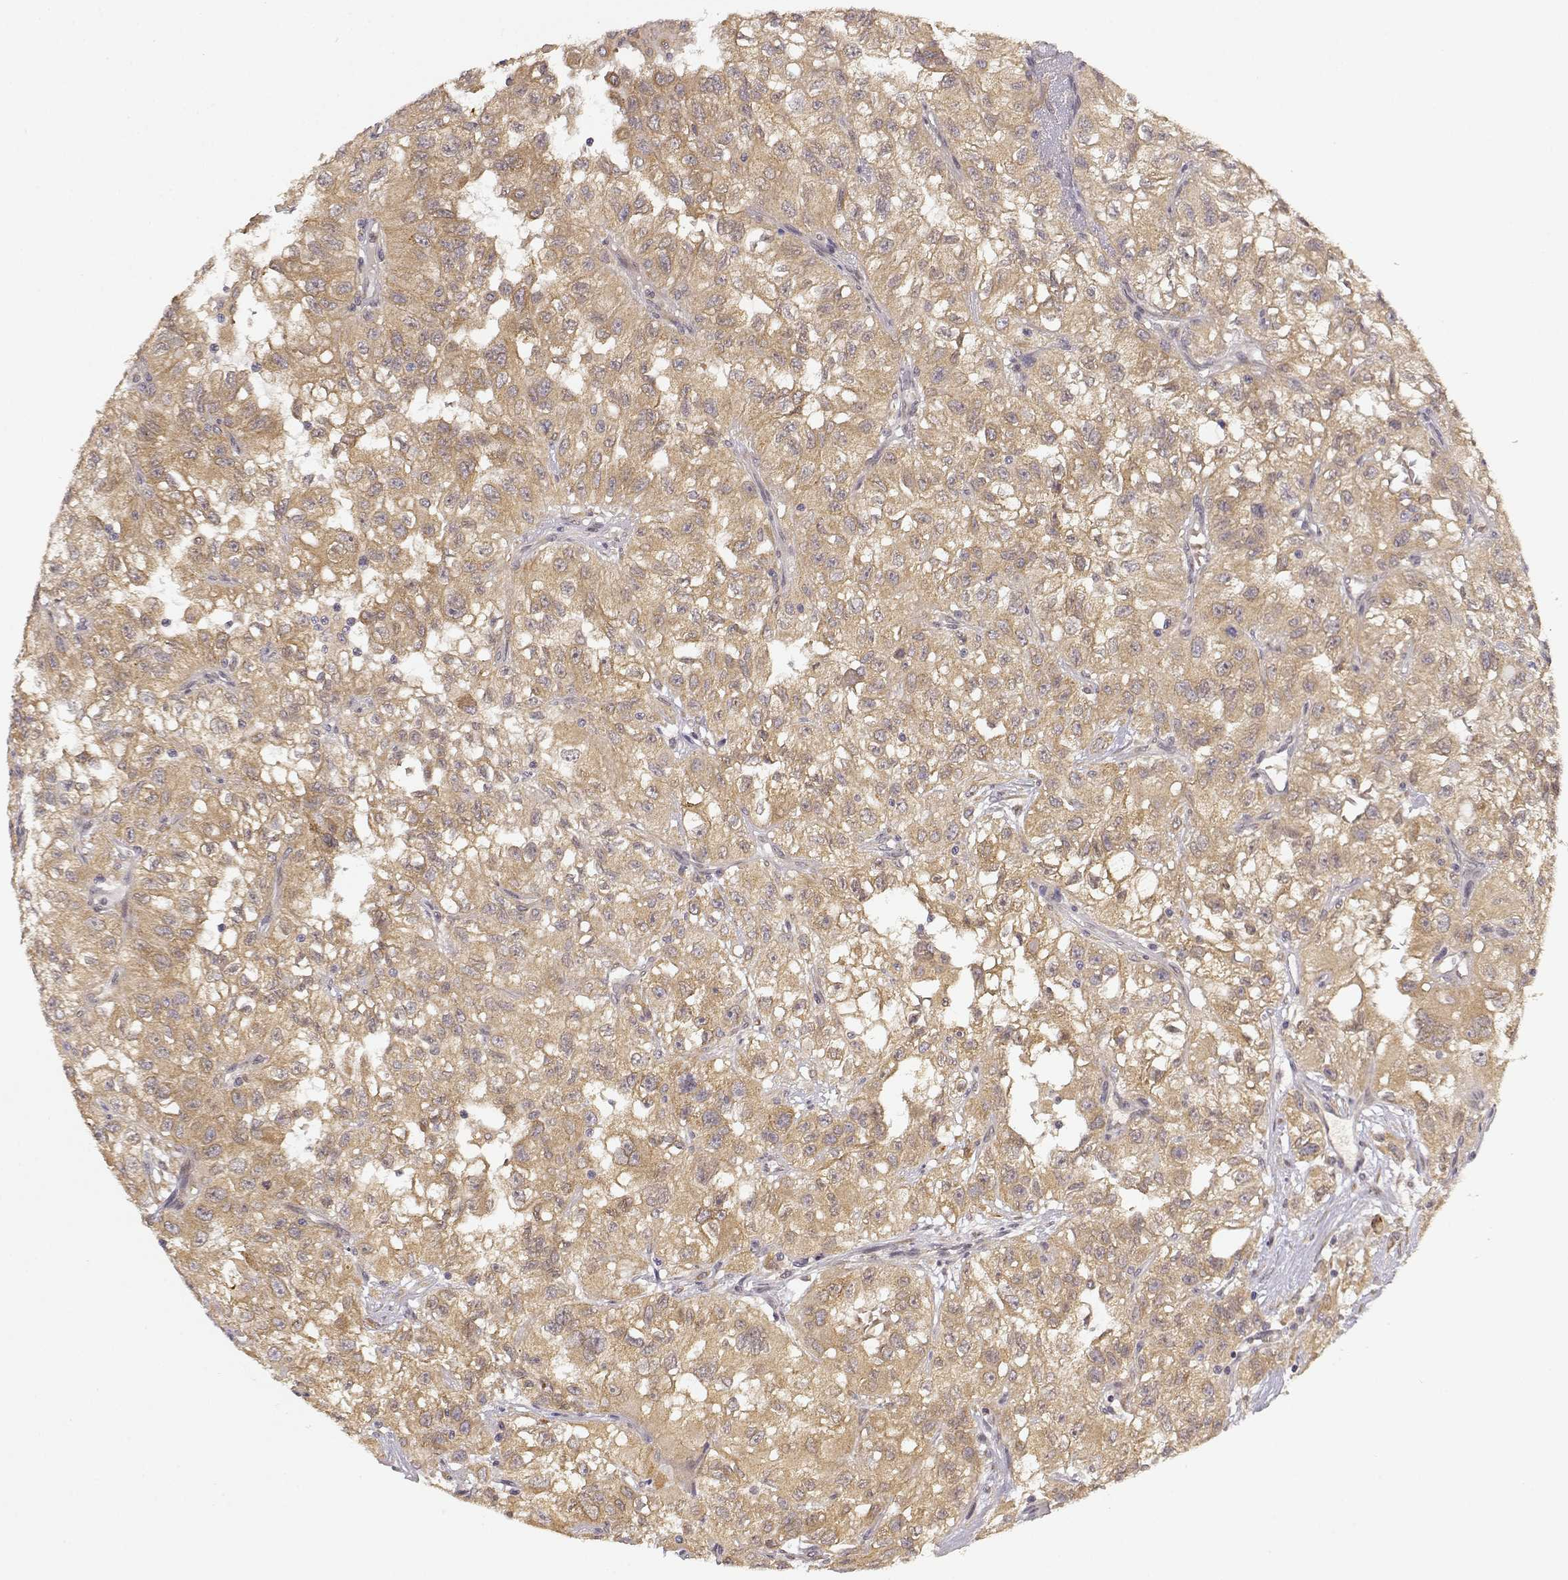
{"staining": {"intensity": "weak", "quantity": ">75%", "location": "cytoplasmic/membranous"}, "tissue": "renal cancer", "cell_type": "Tumor cells", "image_type": "cancer", "snomed": [{"axis": "morphology", "description": "Adenocarcinoma, NOS"}, {"axis": "topography", "description": "Kidney"}], "caption": "Protein expression analysis of renal adenocarcinoma exhibits weak cytoplasmic/membranous positivity in about >75% of tumor cells. (Brightfield microscopy of DAB IHC at high magnification).", "gene": "ERGIC2", "patient": {"sex": "male", "age": 64}}